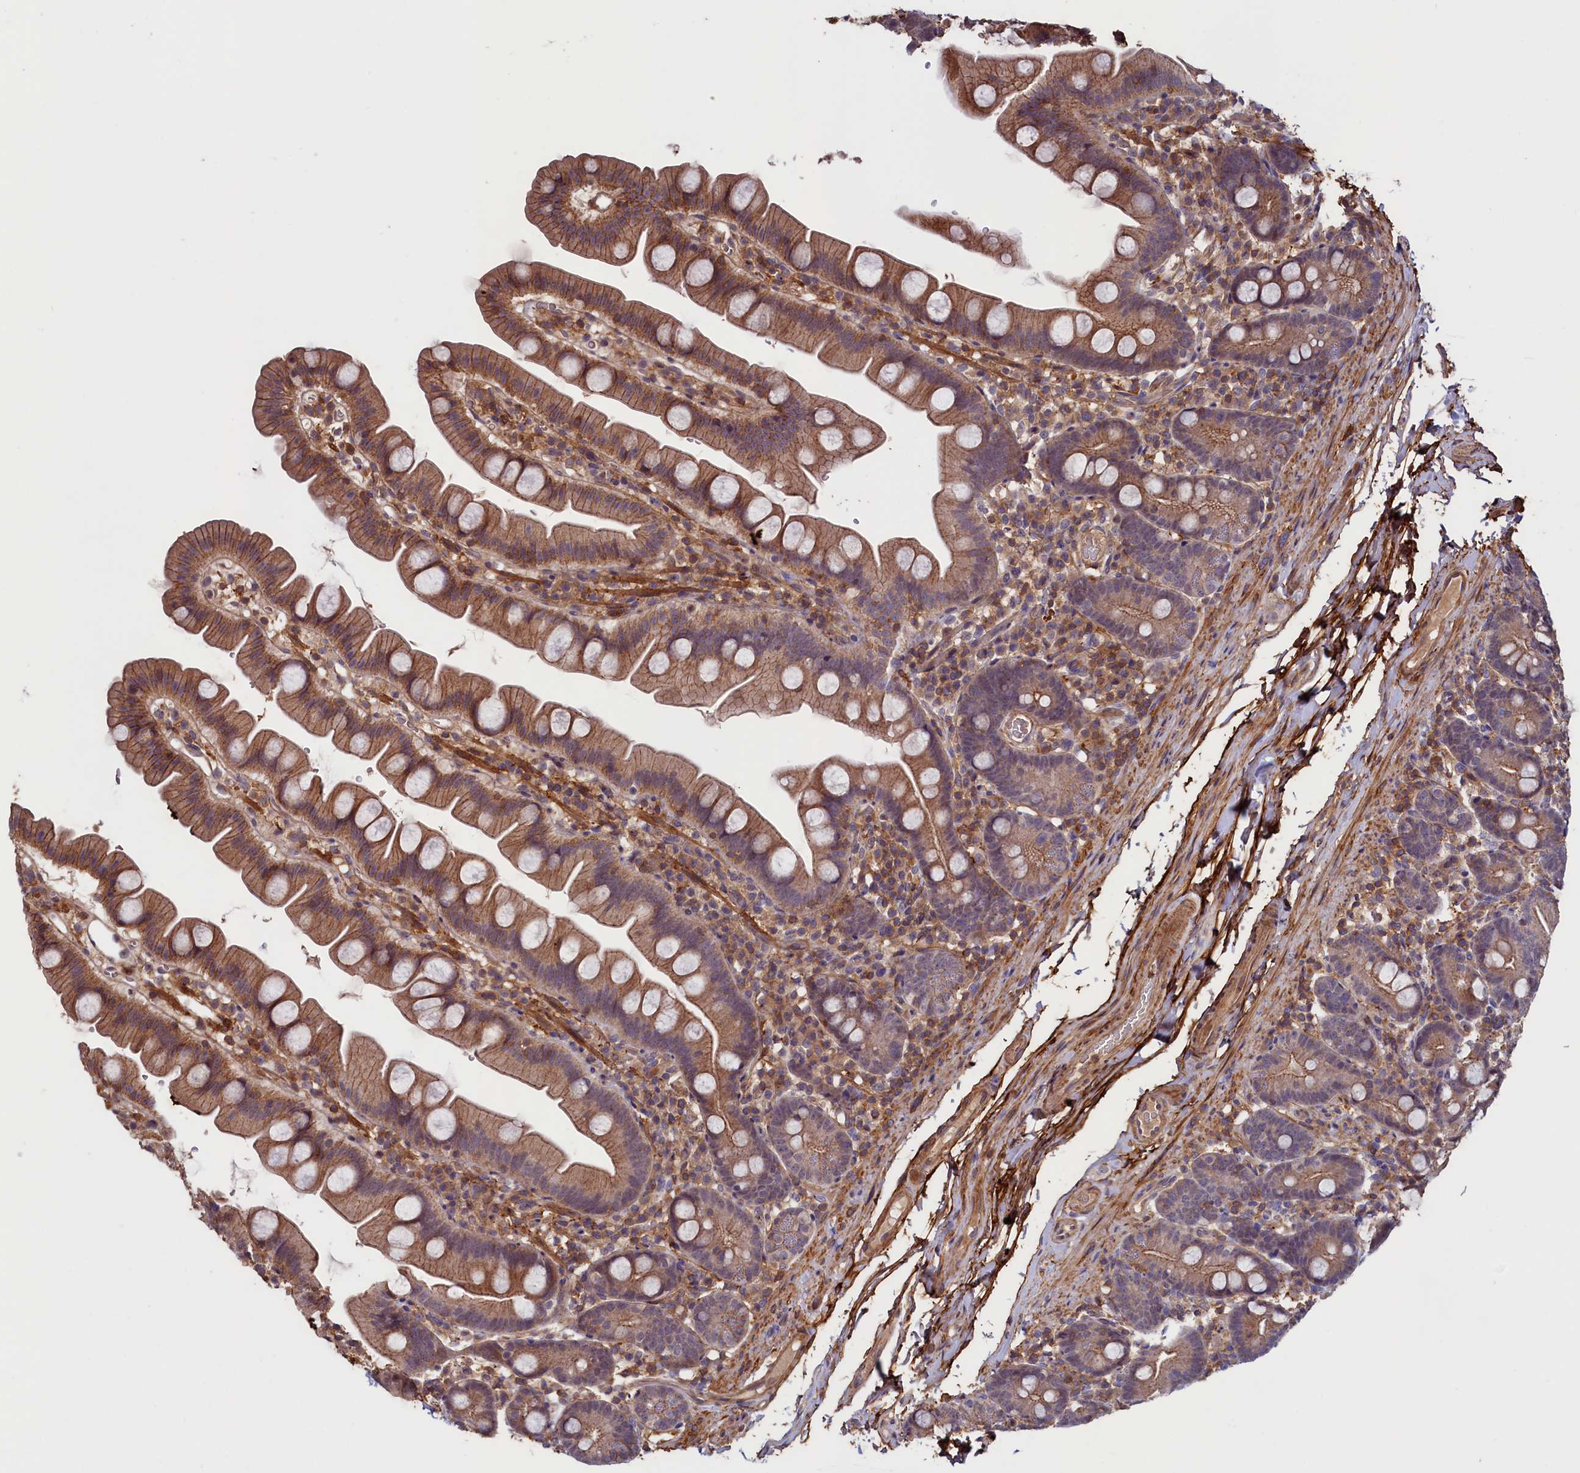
{"staining": {"intensity": "moderate", "quantity": ">75%", "location": "cytoplasmic/membranous"}, "tissue": "small intestine", "cell_type": "Glandular cells", "image_type": "normal", "snomed": [{"axis": "morphology", "description": "Normal tissue, NOS"}, {"axis": "topography", "description": "Small intestine"}], "caption": "Small intestine stained for a protein exhibits moderate cytoplasmic/membranous positivity in glandular cells. Immunohistochemistry (ihc) stains the protein in brown and the nuclei are stained blue.", "gene": "DUOXA1", "patient": {"sex": "female", "age": 68}}